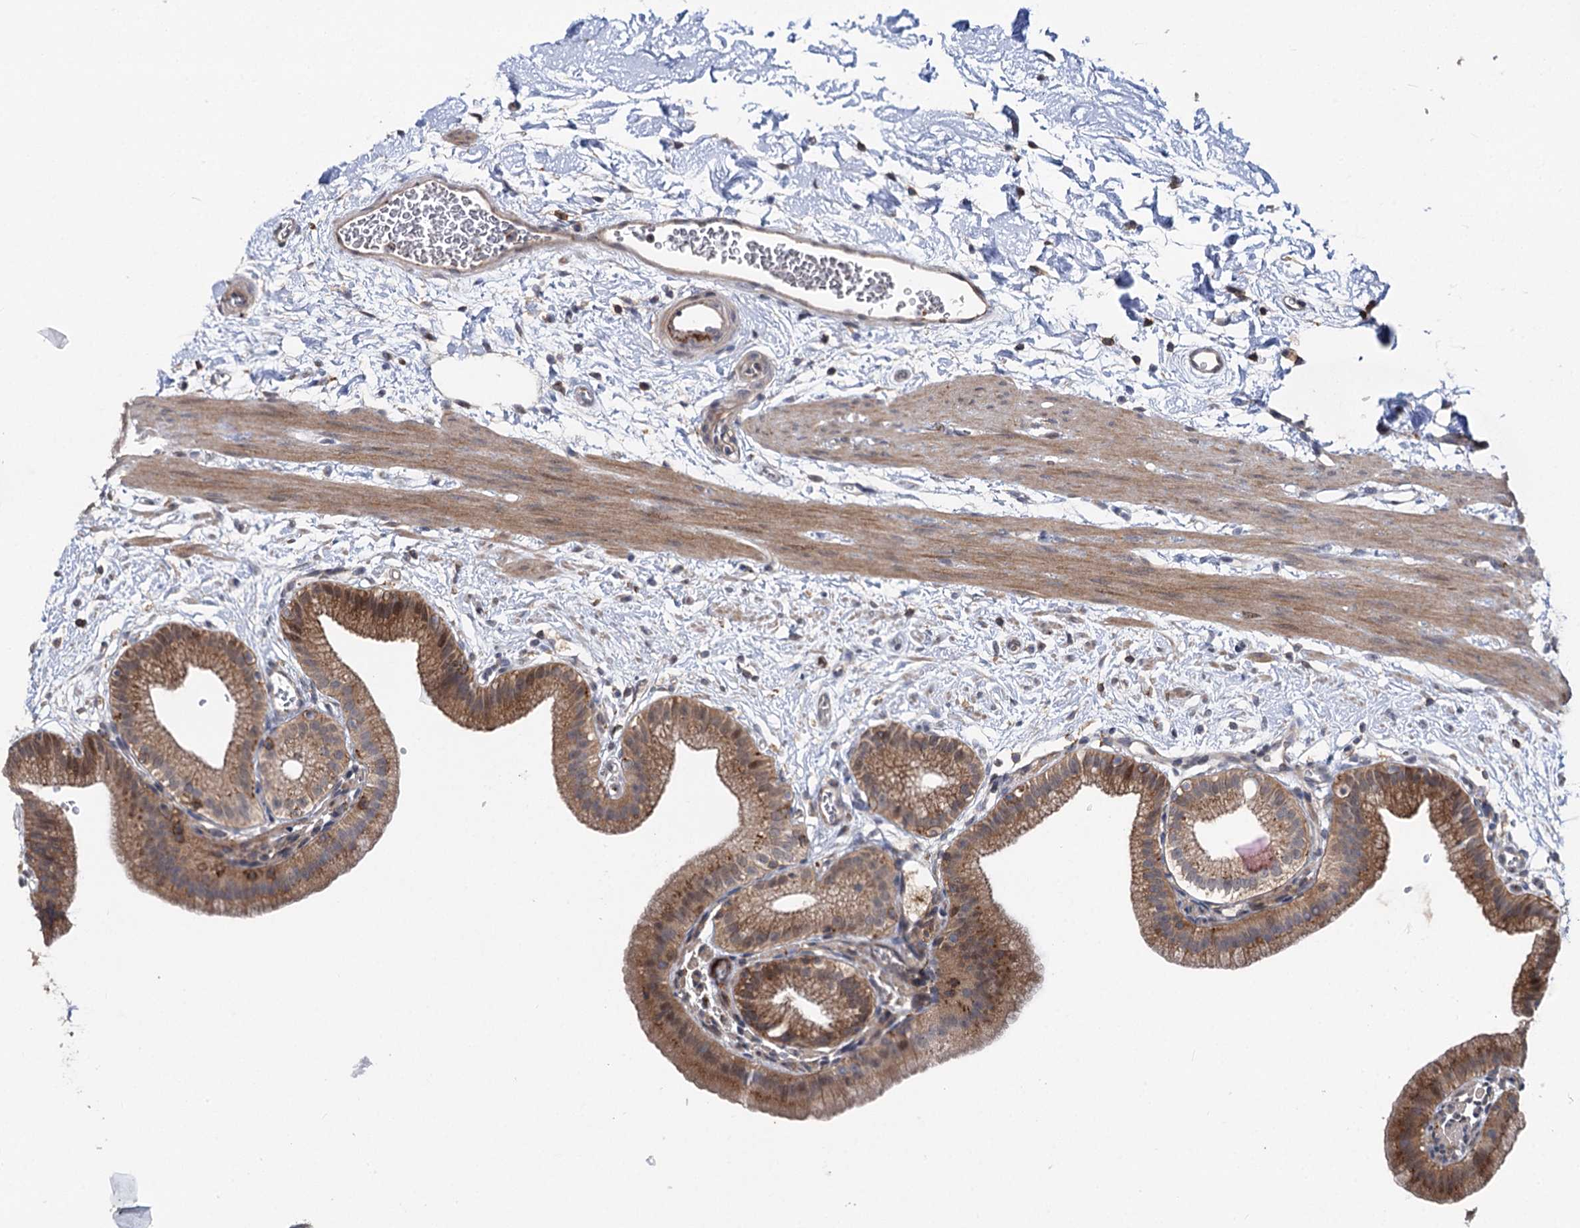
{"staining": {"intensity": "moderate", "quantity": ">75%", "location": "cytoplasmic/membranous,nuclear"}, "tissue": "gallbladder", "cell_type": "Glandular cells", "image_type": "normal", "snomed": [{"axis": "morphology", "description": "Normal tissue, NOS"}, {"axis": "topography", "description": "Gallbladder"}], "caption": "The histopathology image reveals staining of unremarkable gallbladder, revealing moderate cytoplasmic/membranous,nuclear protein positivity (brown color) within glandular cells. (IHC, brightfield microscopy, high magnification).", "gene": "STX6", "patient": {"sex": "male", "age": 55}}